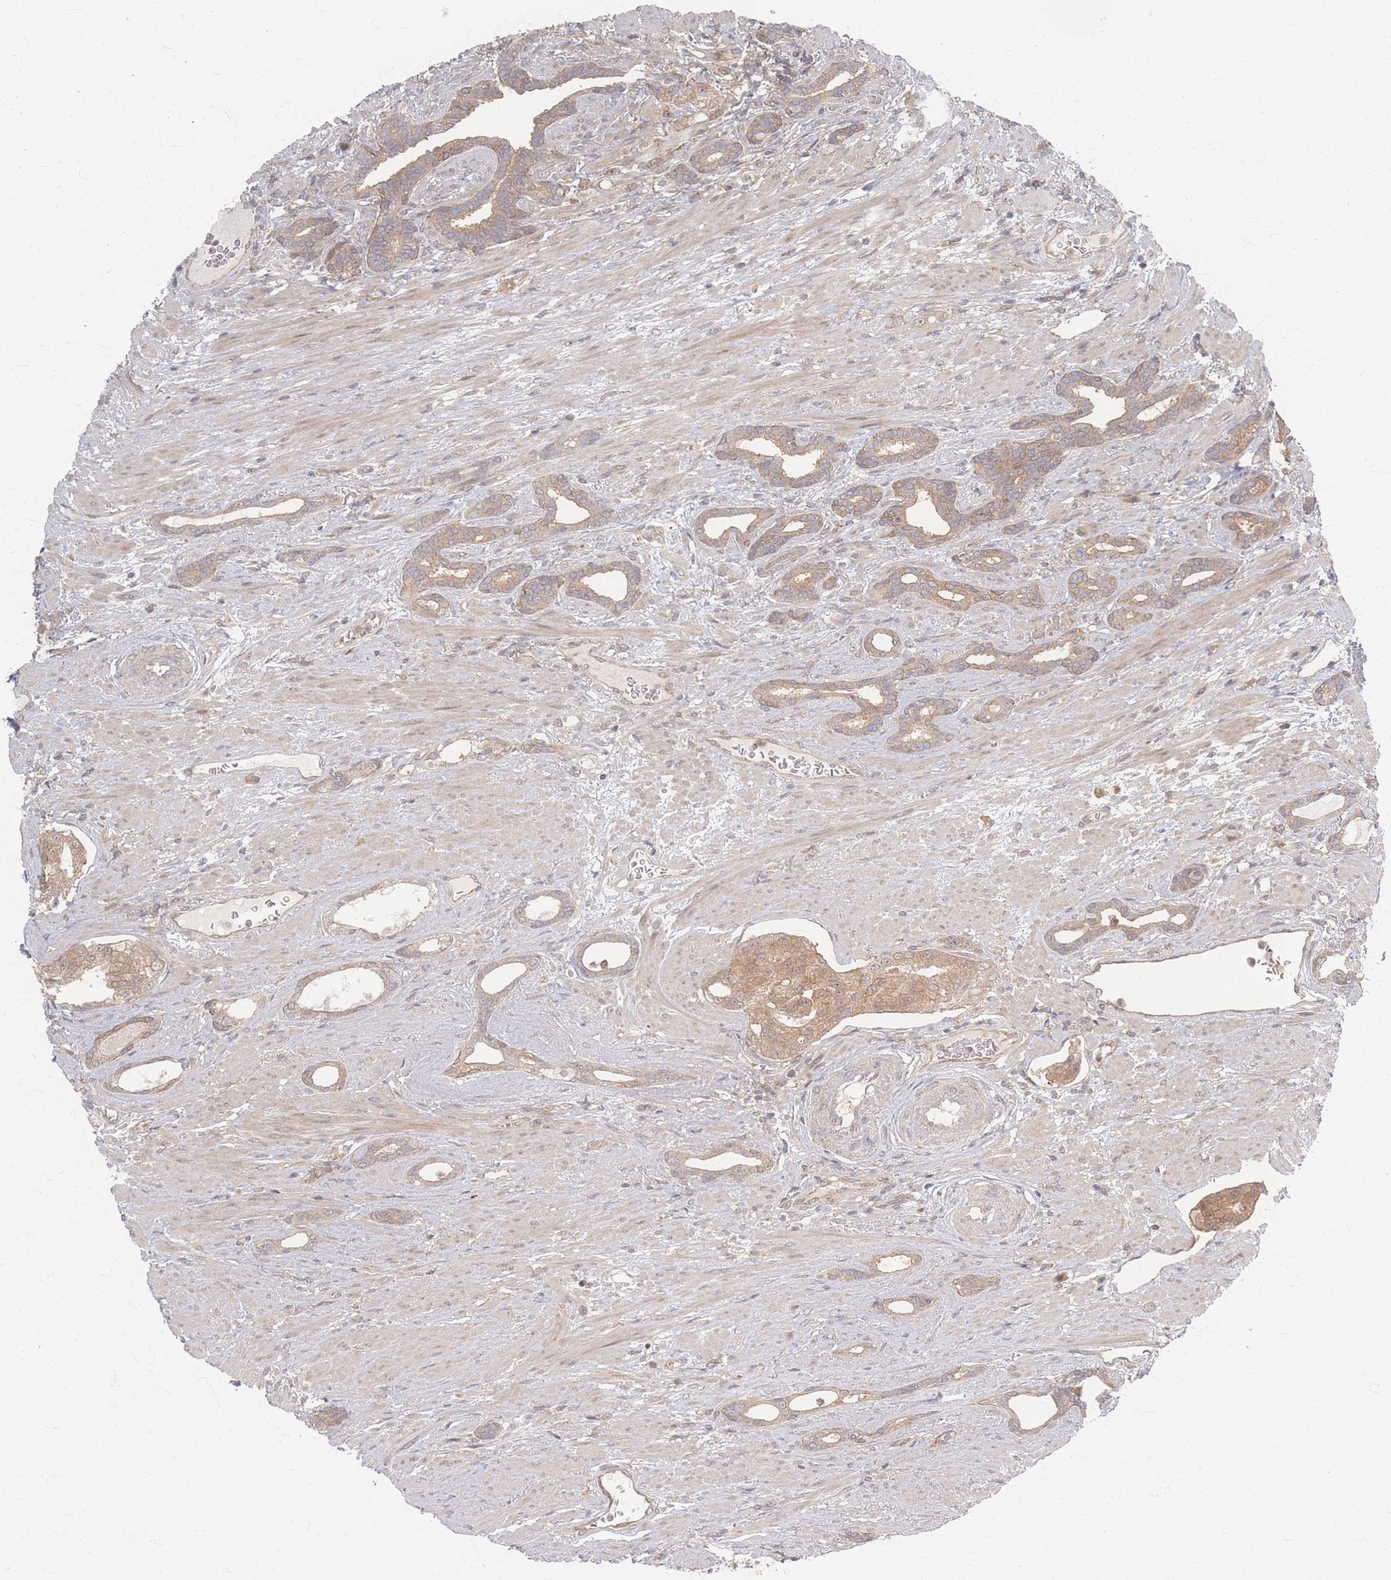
{"staining": {"intensity": "moderate", "quantity": ">75%", "location": "cytoplasmic/membranous,nuclear"}, "tissue": "prostate cancer", "cell_type": "Tumor cells", "image_type": "cancer", "snomed": [{"axis": "morphology", "description": "Adenocarcinoma, High grade"}, {"axis": "topography", "description": "Prostate"}], "caption": "Immunohistochemistry micrograph of neoplastic tissue: human prostate cancer stained using immunohistochemistry exhibits medium levels of moderate protein expression localized specifically in the cytoplasmic/membranous and nuclear of tumor cells, appearing as a cytoplasmic/membranous and nuclear brown color.", "gene": "PSMD9", "patient": {"sex": "male", "age": 69}}